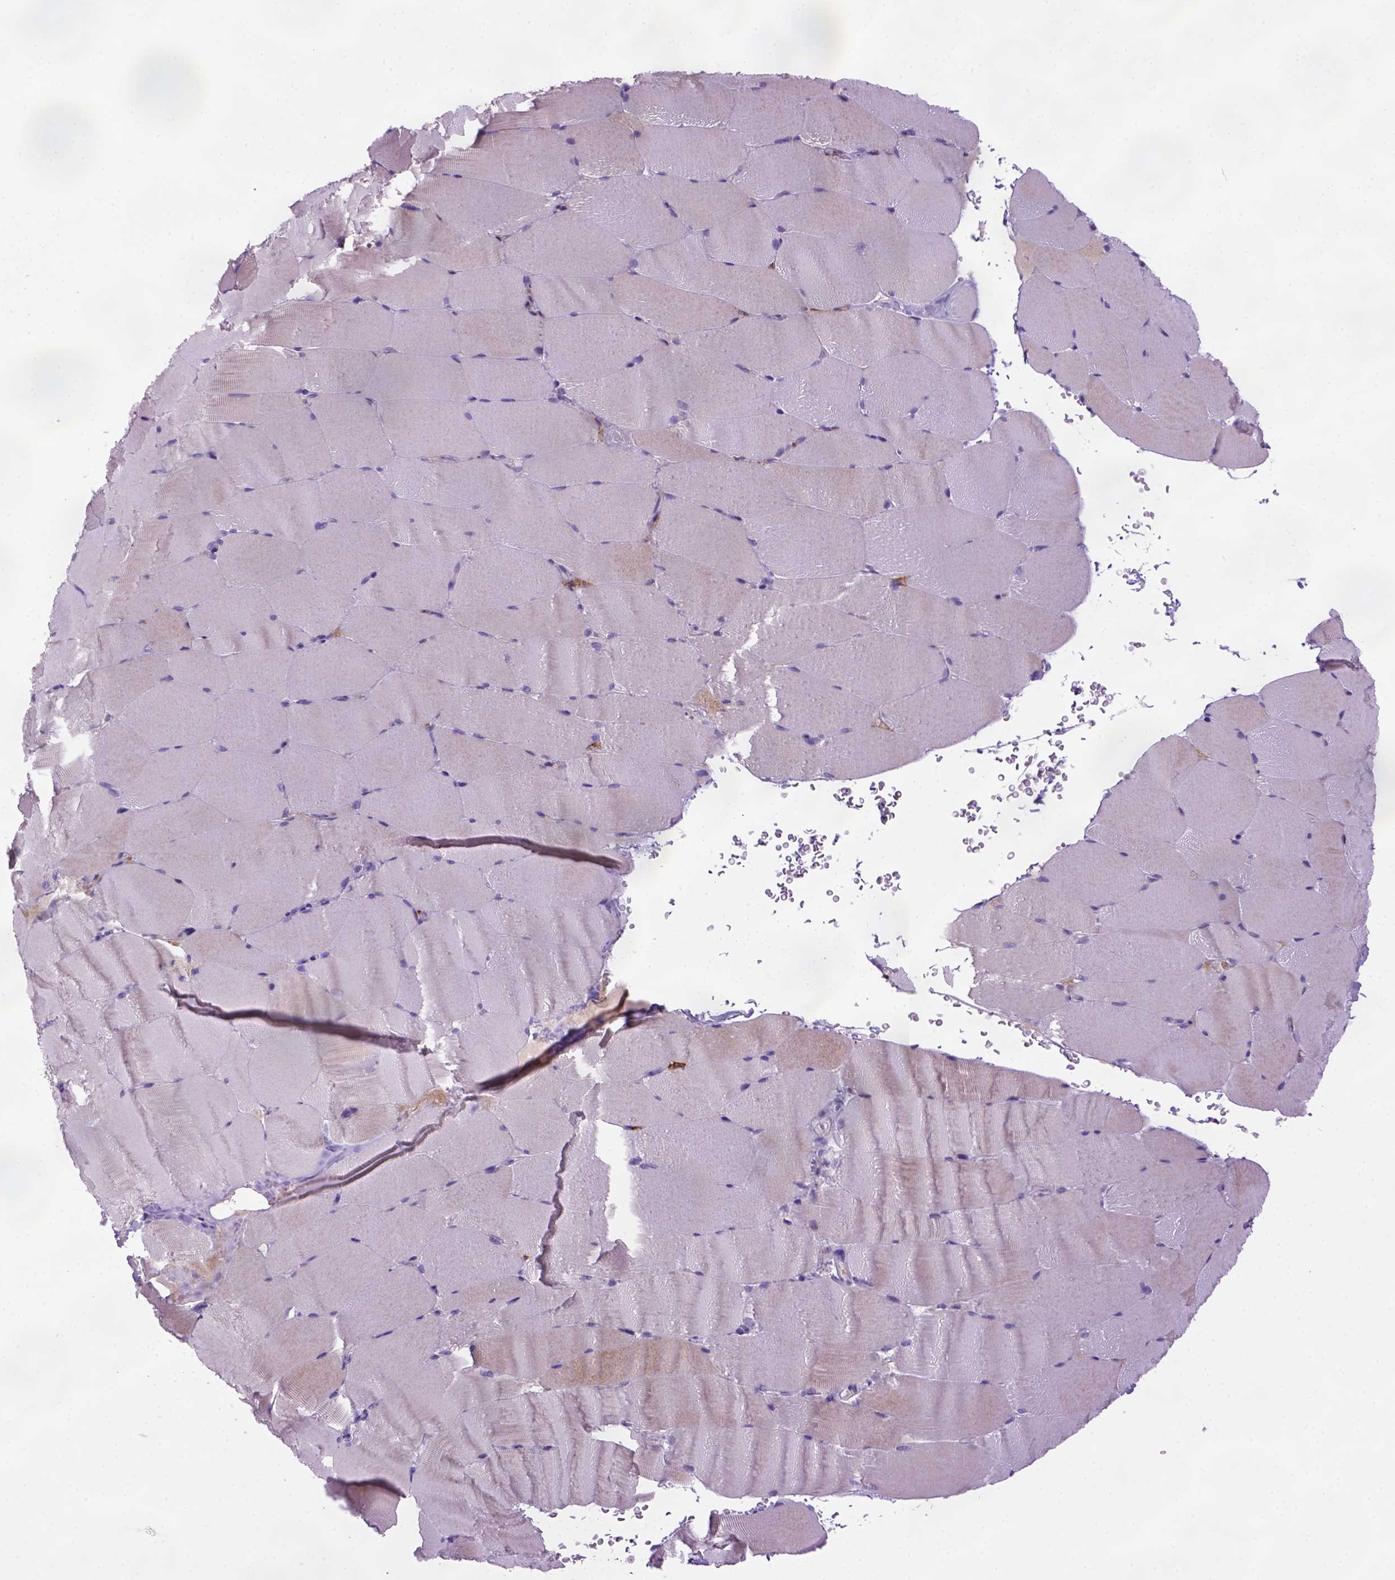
{"staining": {"intensity": "weak", "quantity": "<25%", "location": "cytoplasmic/membranous"}, "tissue": "skeletal muscle", "cell_type": "Myocytes", "image_type": "normal", "snomed": [{"axis": "morphology", "description": "Normal tissue, NOS"}, {"axis": "topography", "description": "Skeletal muscle"}], "caption": "IHC image of unremarkable skeletal muscle: skeletal muscle stained with DAB reveals no significant protein staining in myocytes.", "gene": "CD14", "patient": {"sex": "female", "age": 37}}